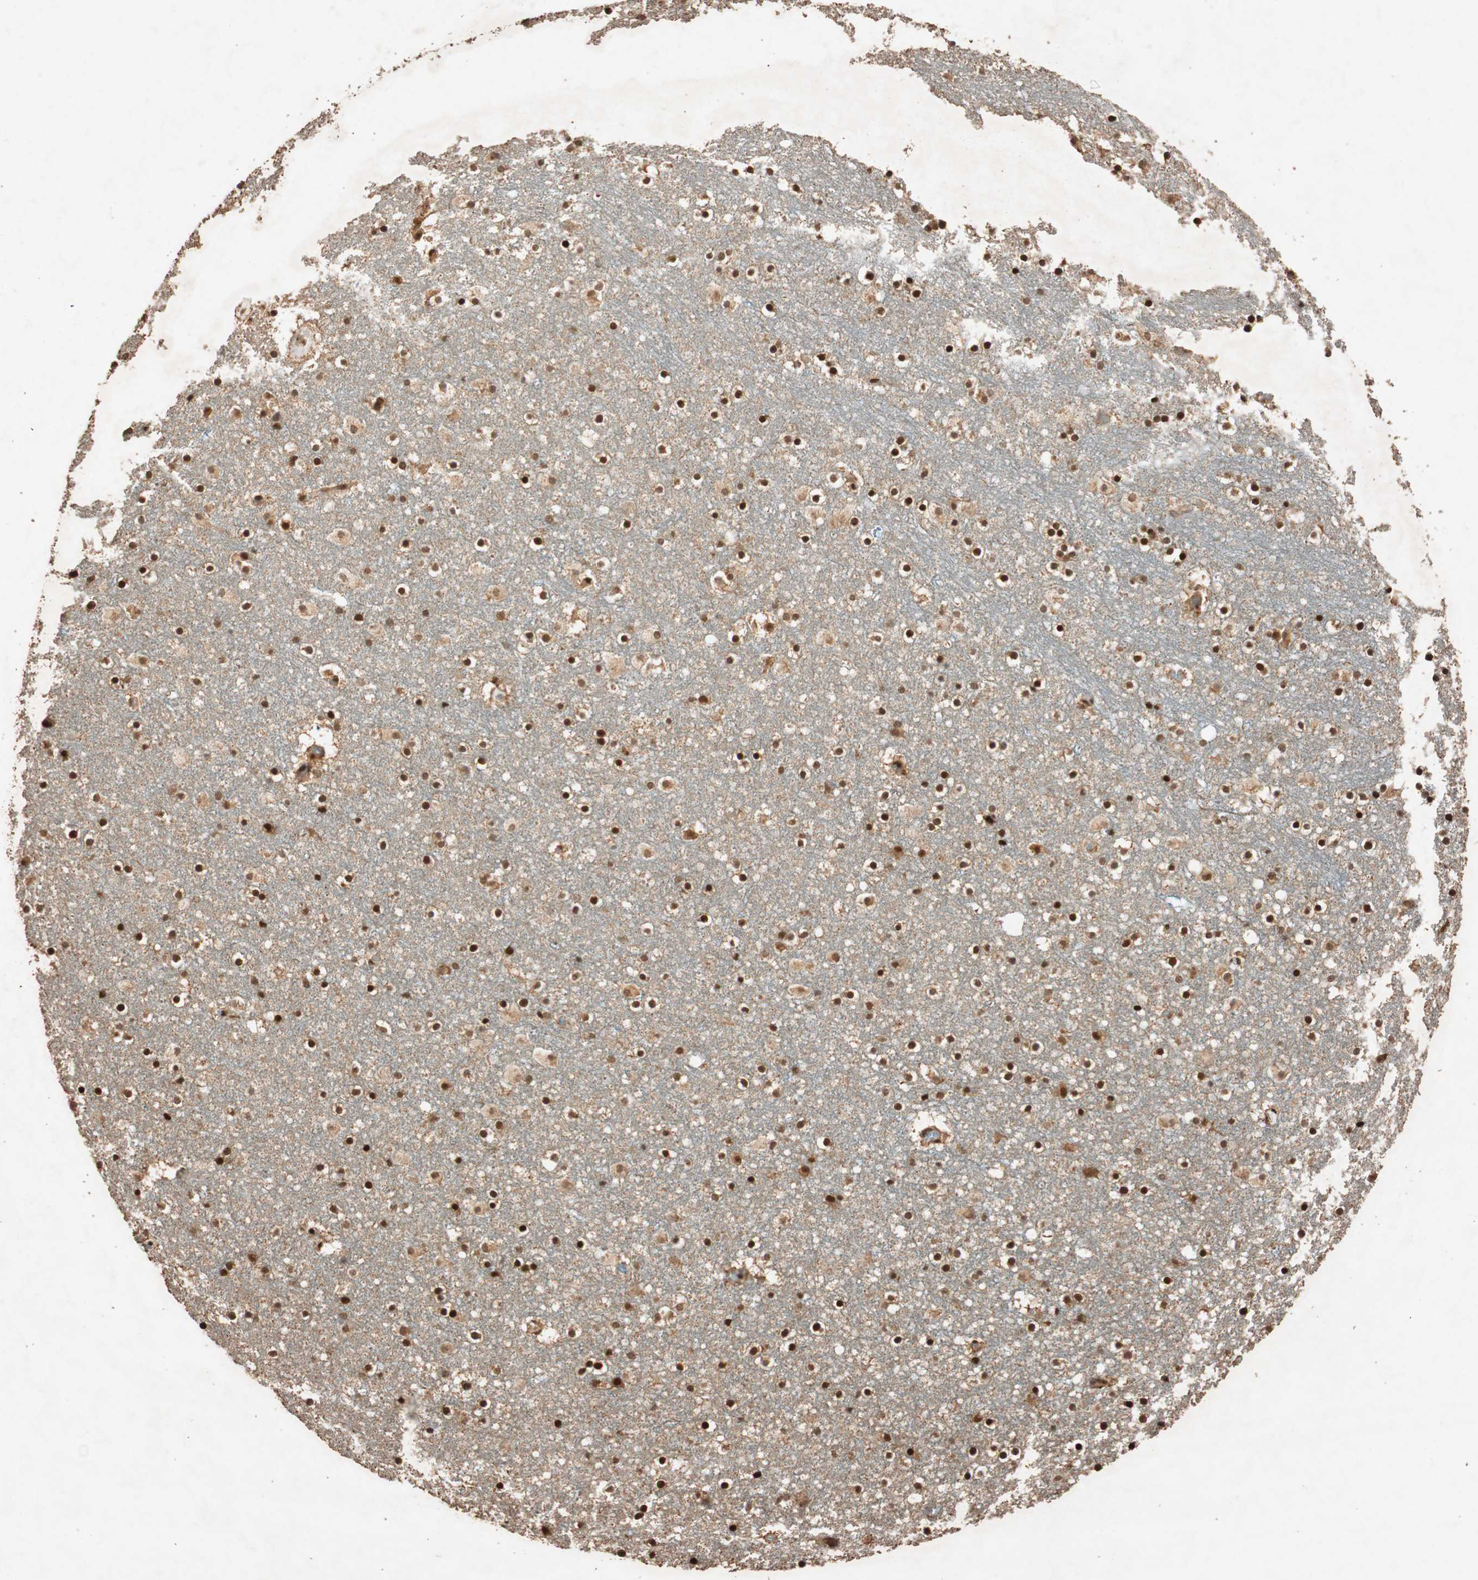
{"staining": {"intensity": "strong", "quantity": ">75%", "location": "nuclear"}, "tissue": "caudate", "cell_type": "Glial cells", "image_type": "normal", "snomed": [{"axis": "morphology", "description": "Normal tissue, NOS"}, {"axis": "topography", "description": "Lateral ventricle wall"}], "caption": "Glial cells exhibit high levels of strong nuclear positivity in about >75% of cells in unremarkable human caudate.", "gene": "ALKBH5", "patient": {"sex": "male", "age": 45}}